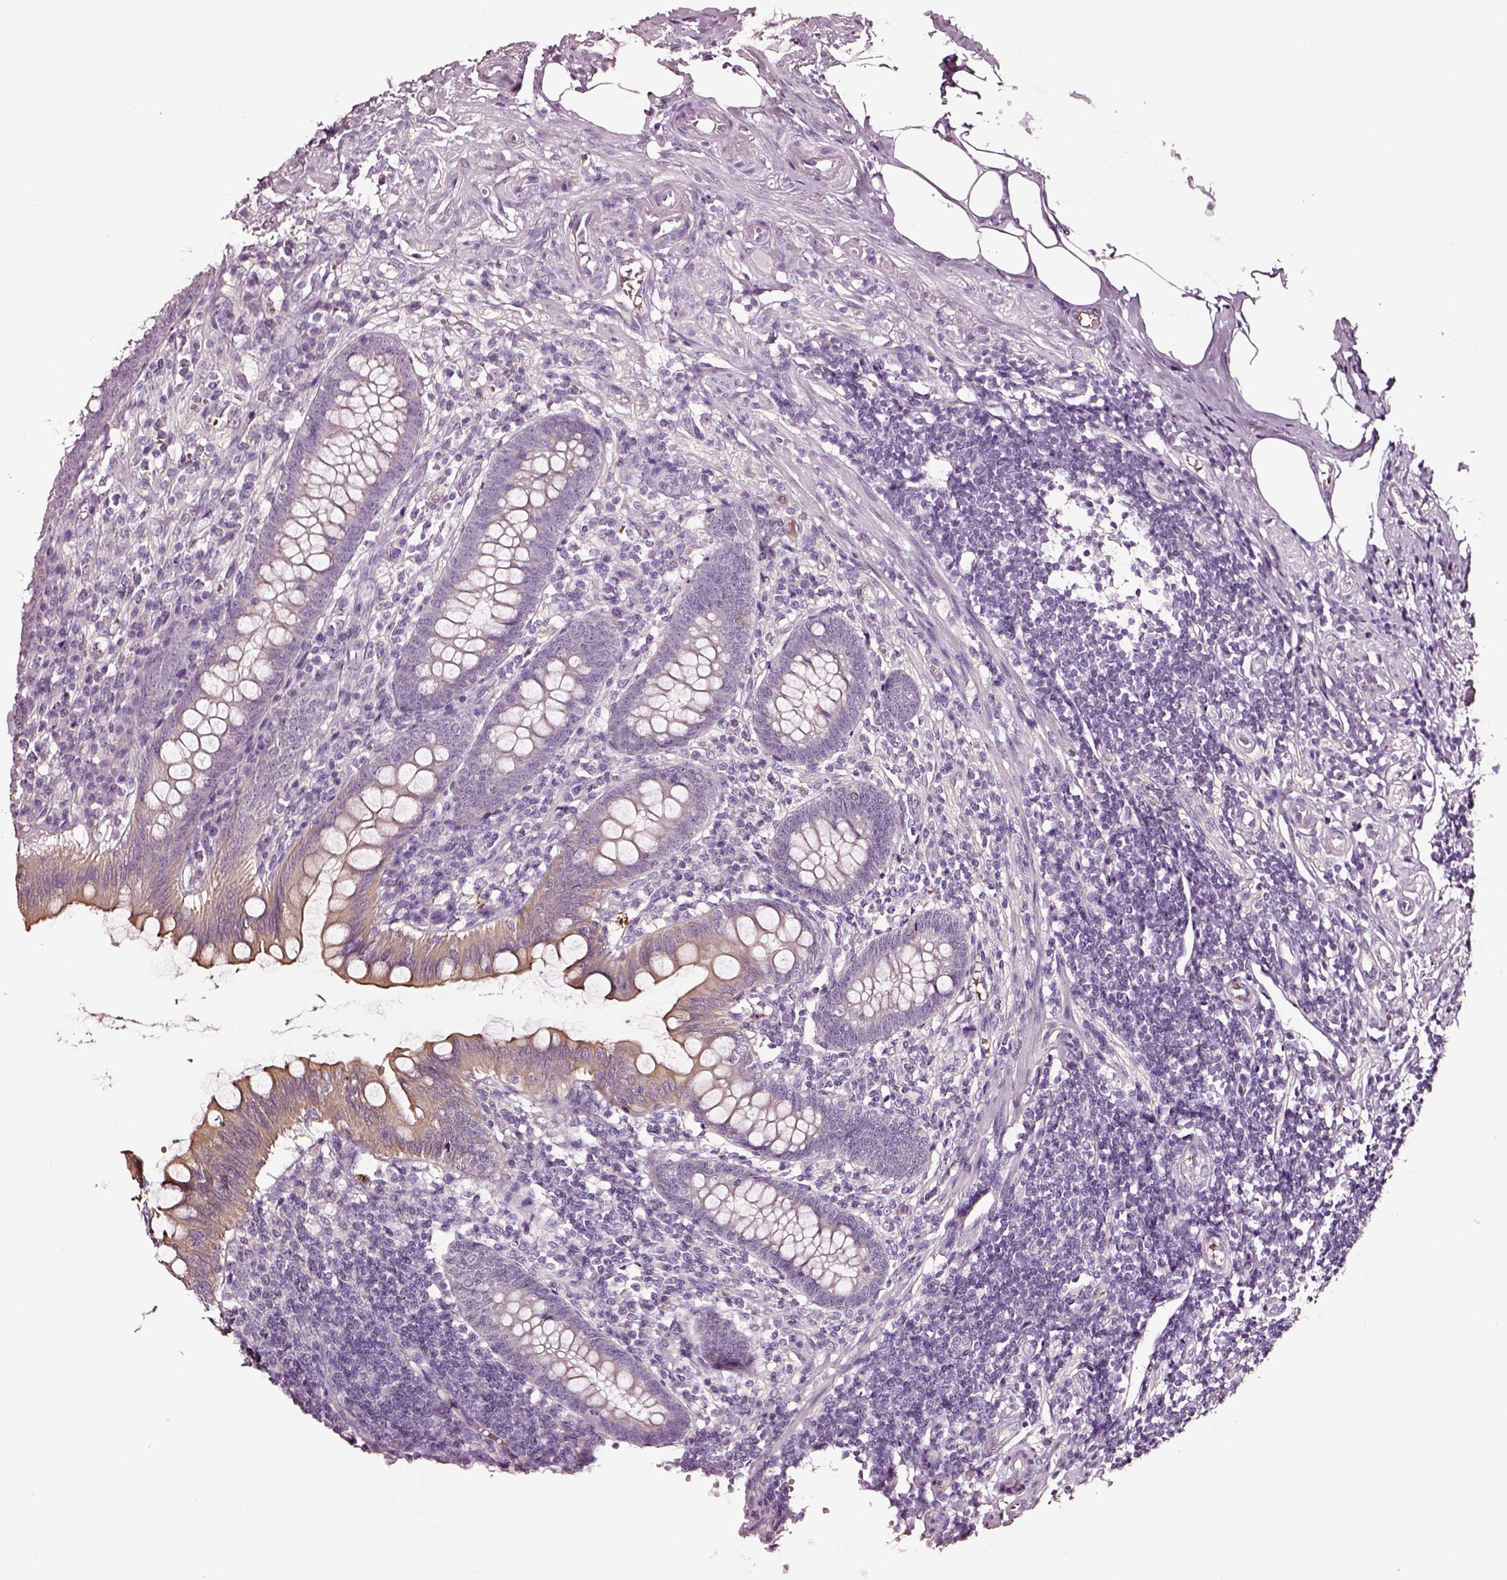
{"staining": {"intensity": "weak", "quantity": "25%-75%", "location": "cytoplasmic/membranous"}, "tissue": "appendix", "cell_type": "Glandular cells", "image_type": "normal", "snomed": [{"axis": "morphology", "description": "Normal tissue, NOS"}, {"axis": "topography", "description": "Appendix"}], "caption": "DAB (3,3'-diaminobenzidine) immunohistochemical staining of unremarkable human appendix demonstrates weak cytoplasmic/membranous protein staining in about 25%-75% of glandular cells. (IHC, brightfield microscopy, high magnification).", "gene": "AADAT", "patient": {"sex": "female", "age": 57}}